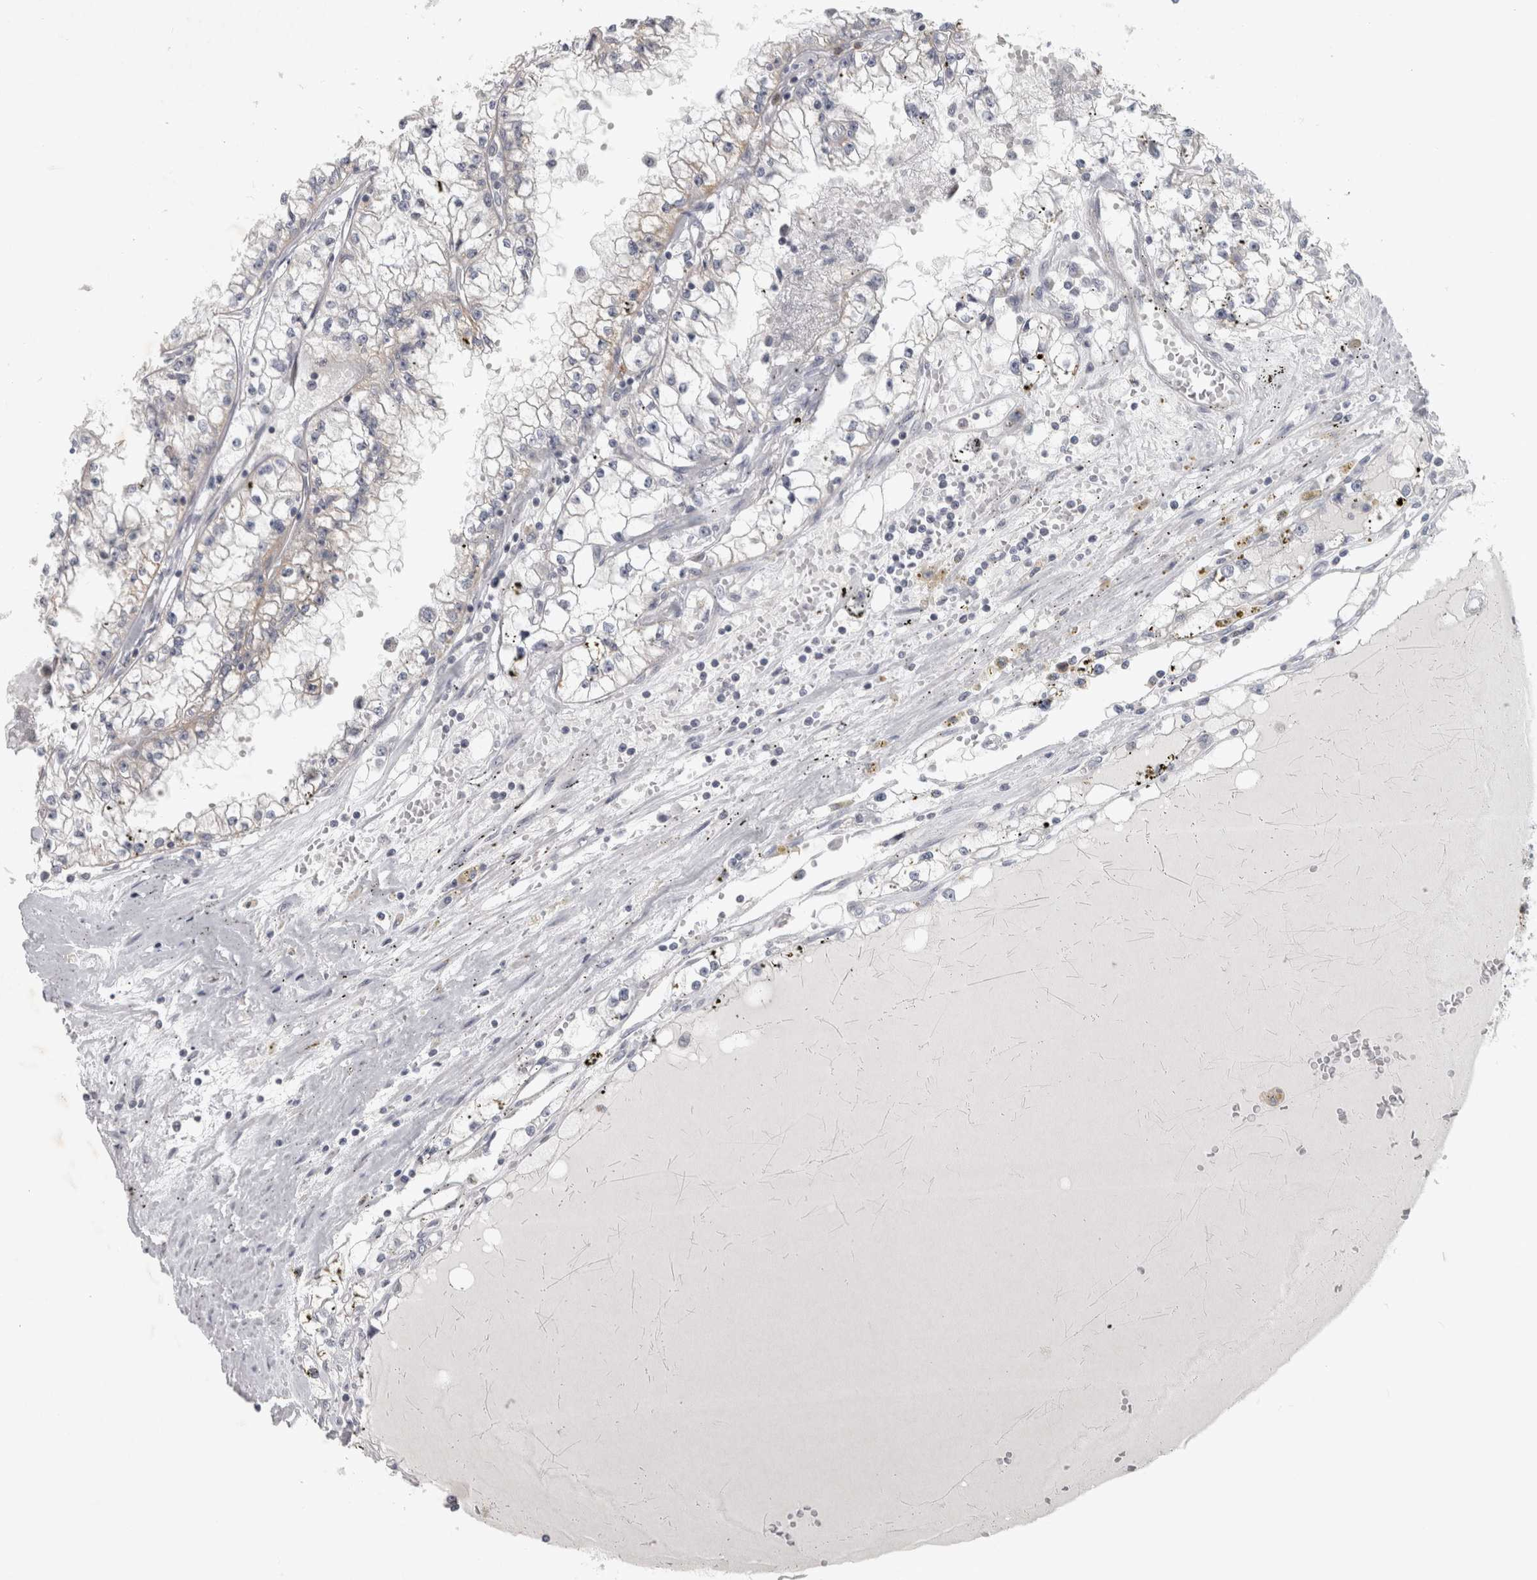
{"staining": {"intensity": "negative", "quantity": "none", "location": "none"}, "tissue": "renal cancer", "cell_type": "Tumor cells", "image_type": "cancer", "snomed": [{"axis": "morphology", "description": "Adenocarcinoma, NOS"}, {"axis": "topography", "description": "Kidney"}], "caption": "Adenocarcinoma (renal) was stained to show a protein in brown. There is no significant expression in tumor cells.", "gene": "PTPRN2", "patient": {"sex": "male", "age": 56}}